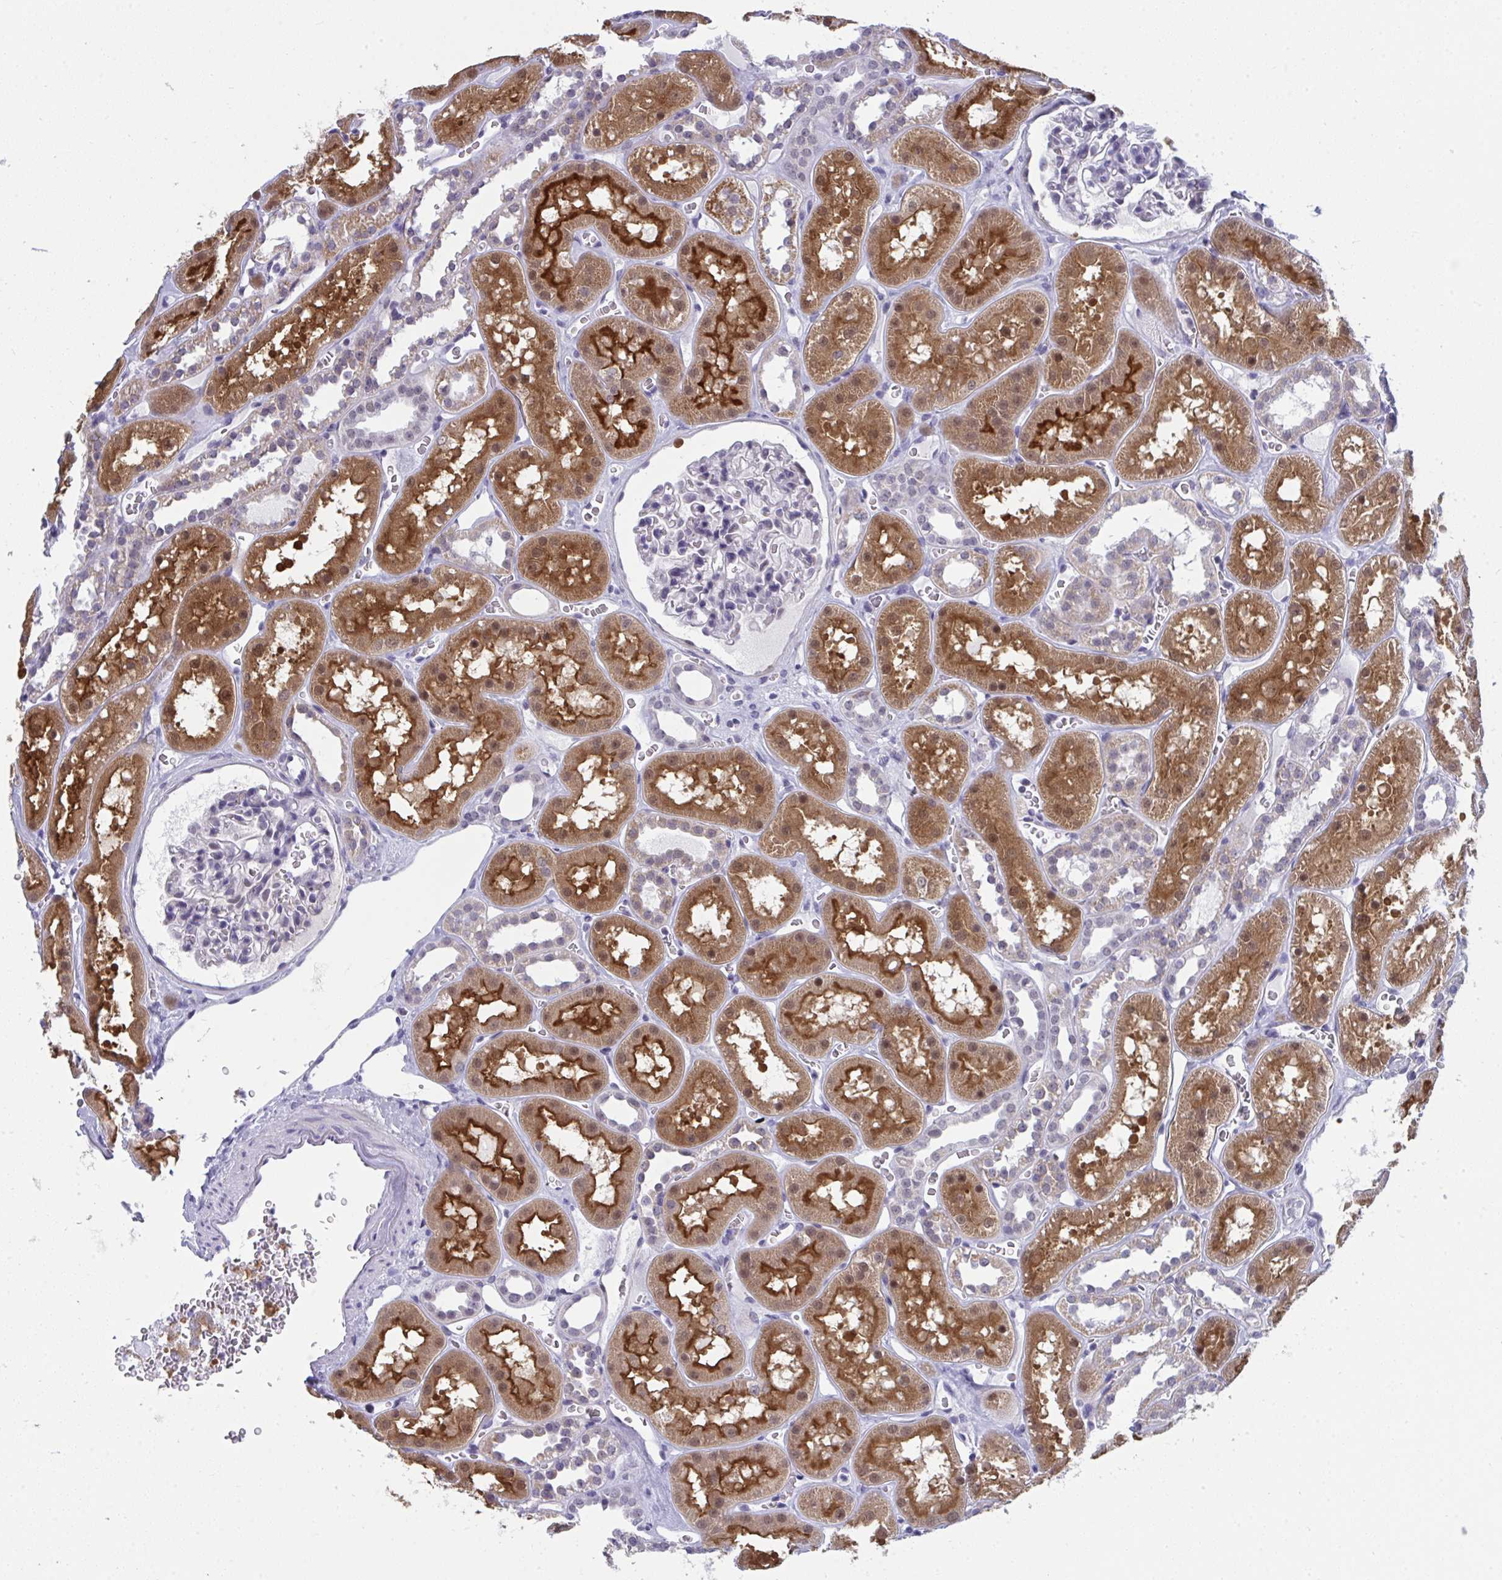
{"staining": {"intensity": "negative", "quantity": "none", "location": "none"}, "tissue": "kidney", "cell_type": "Cells in glomeruli", "image_type": "normal", "snomed": [{"axis": "morphology", "description": "Normal tissue, NOS"}, {"axis": "topography", "description": "Kidney"}], "caption": "Kidney was stained to show a protein in brown. There is no significant expression in cells in glomeruli. (Stains: DAB IHC with hematoxylin counter stain, Microscopy: brightfield microscopy at high magnification).", "gene": "CDK13", "patient": {"sex": "female", "age": 41}}